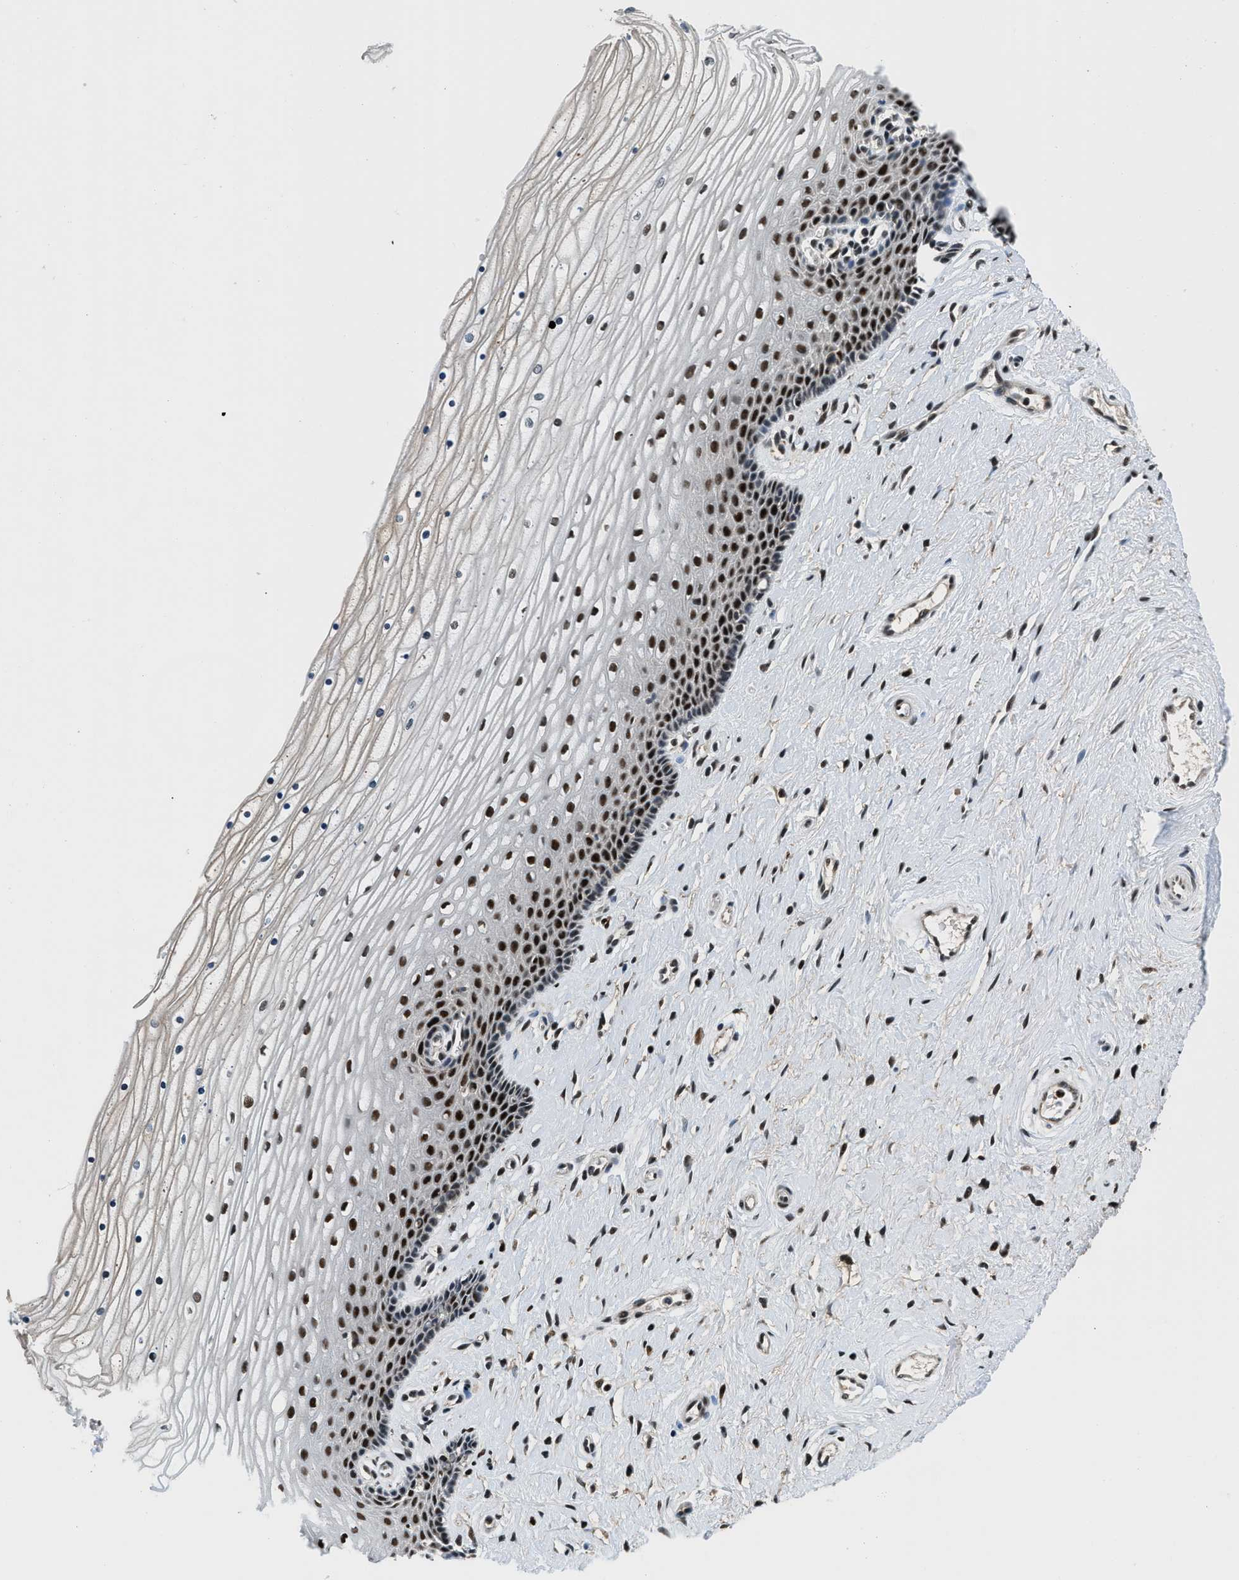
{"staining": {"intensity": "strong", "quantity": ">75%", "location": "nuclear"}, "tissue": "cervix", "cell_type": "Squamous epithelial cells", "image_type": "normal", "snomed": [{"axis": "morphology", "description": "Normal tissue, NOS"}, {"axis": "topography", "description": "Cervix"}], "caption": "Immunohistochemical staining of normal human cervix shows high levels of strong nuclear expression in about >75% of squamous epithelial cells. (DAB = brown stain, brightfield microscopy at high magnification).", "gene": "KDM3B", "patient": {"sex": "female", "age": 39}}